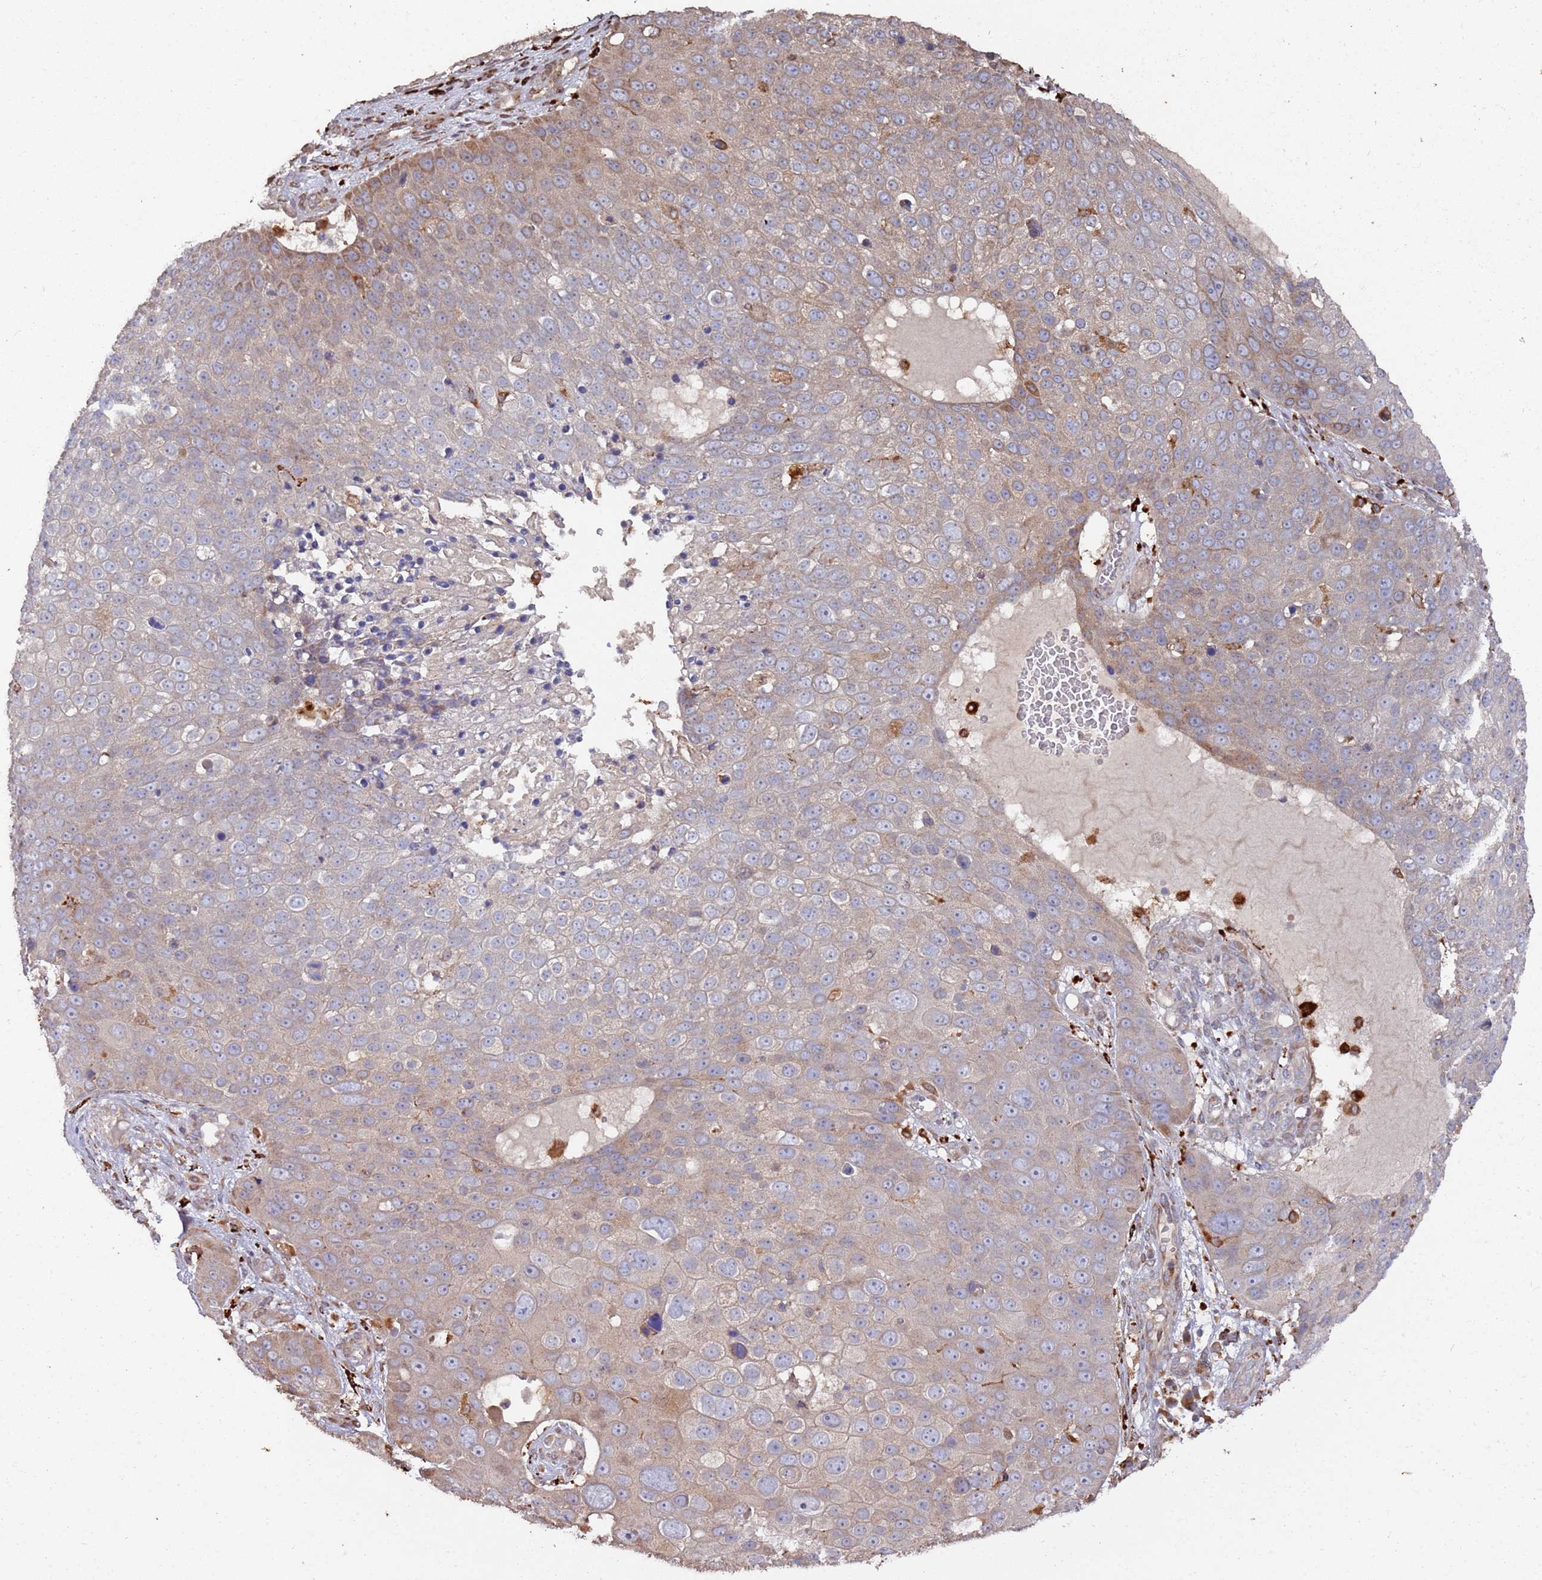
{"staining": {"intensity": "moderate", "quantity": "25%-75%", "location": "cytoplasmic/membranous"}, "tissue": "skin cancer", "cell_type": "Tumor cells", "image_type": "cancer", "snomed": [{"axis": "morphology", "description": "Squamous cell carcinoma, NOS"}, {"axis": "topography", "description": "Skin"}], "caption": "Immunohistochemistry photomicrograph of skin squamous cell carcinoma stained for a protein (brown), which shows medium levels of moderate cytoplasmic/membranous expression in about 25%-75% of tumor cells.", "gene": "LACC1", "patient": {"sex": "male", "age": 71}}